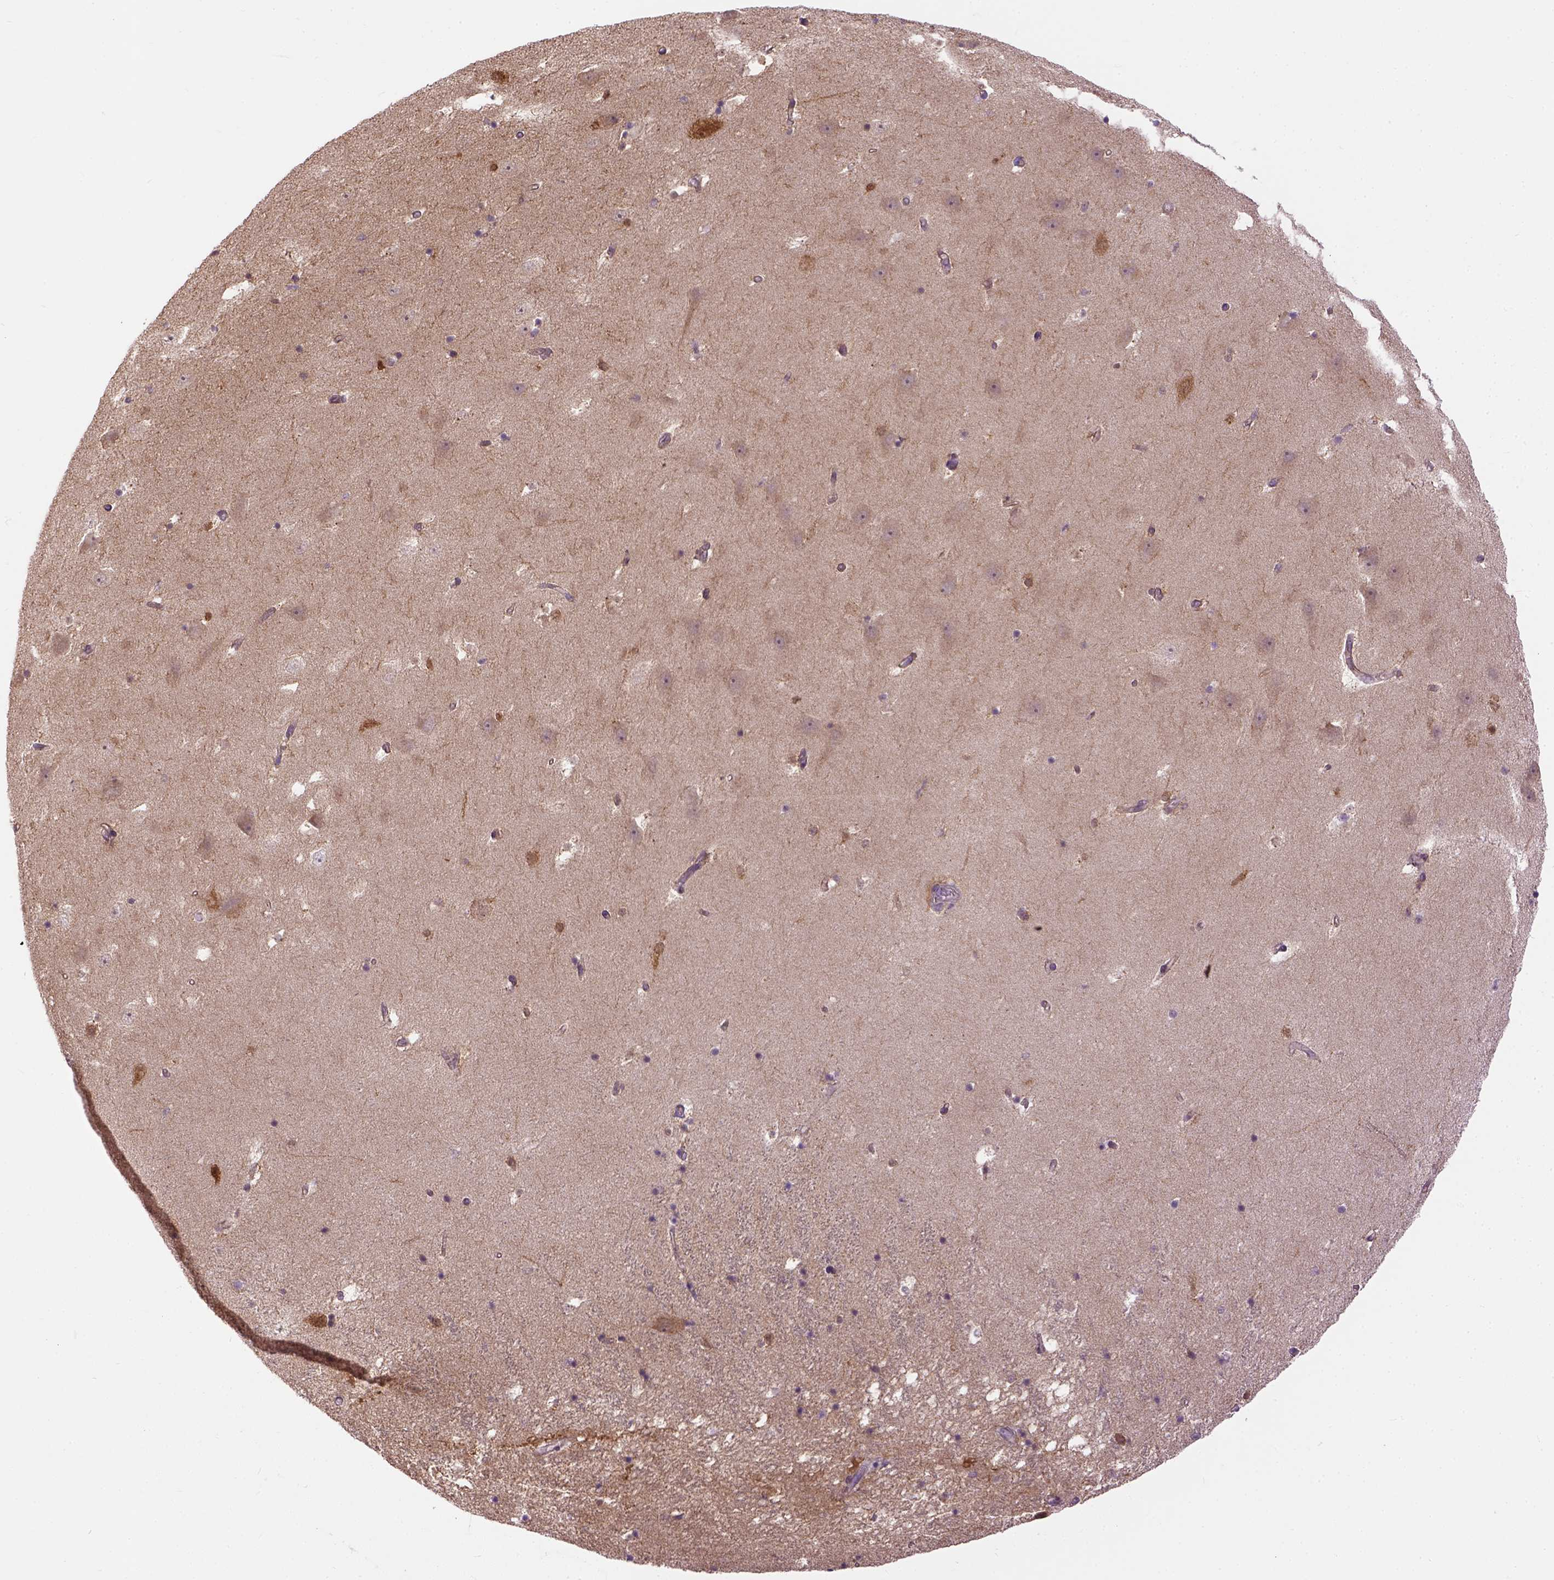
{"staining": {"intensity": "moderate", "quantity": "<25%", "location": "nuclear"}, "tissue": "hippocampus", "cell_type": "Glial cells", "image_type": "normal", "snomed": [{"axis": "morphology", "description": "Normal tissue, NOS"}, {"axis": "topography", "description": "Hippocampus"}], "caption": "The histopathology image reveals a brown stain indicating the presence of a protein in the nuclear of glial cells in hippocampus. (brown staining indicates protein expression, while blue staining denotes nuclei).", "gene": "KAZN", "patient": {"sex": "male", "age": 58}}